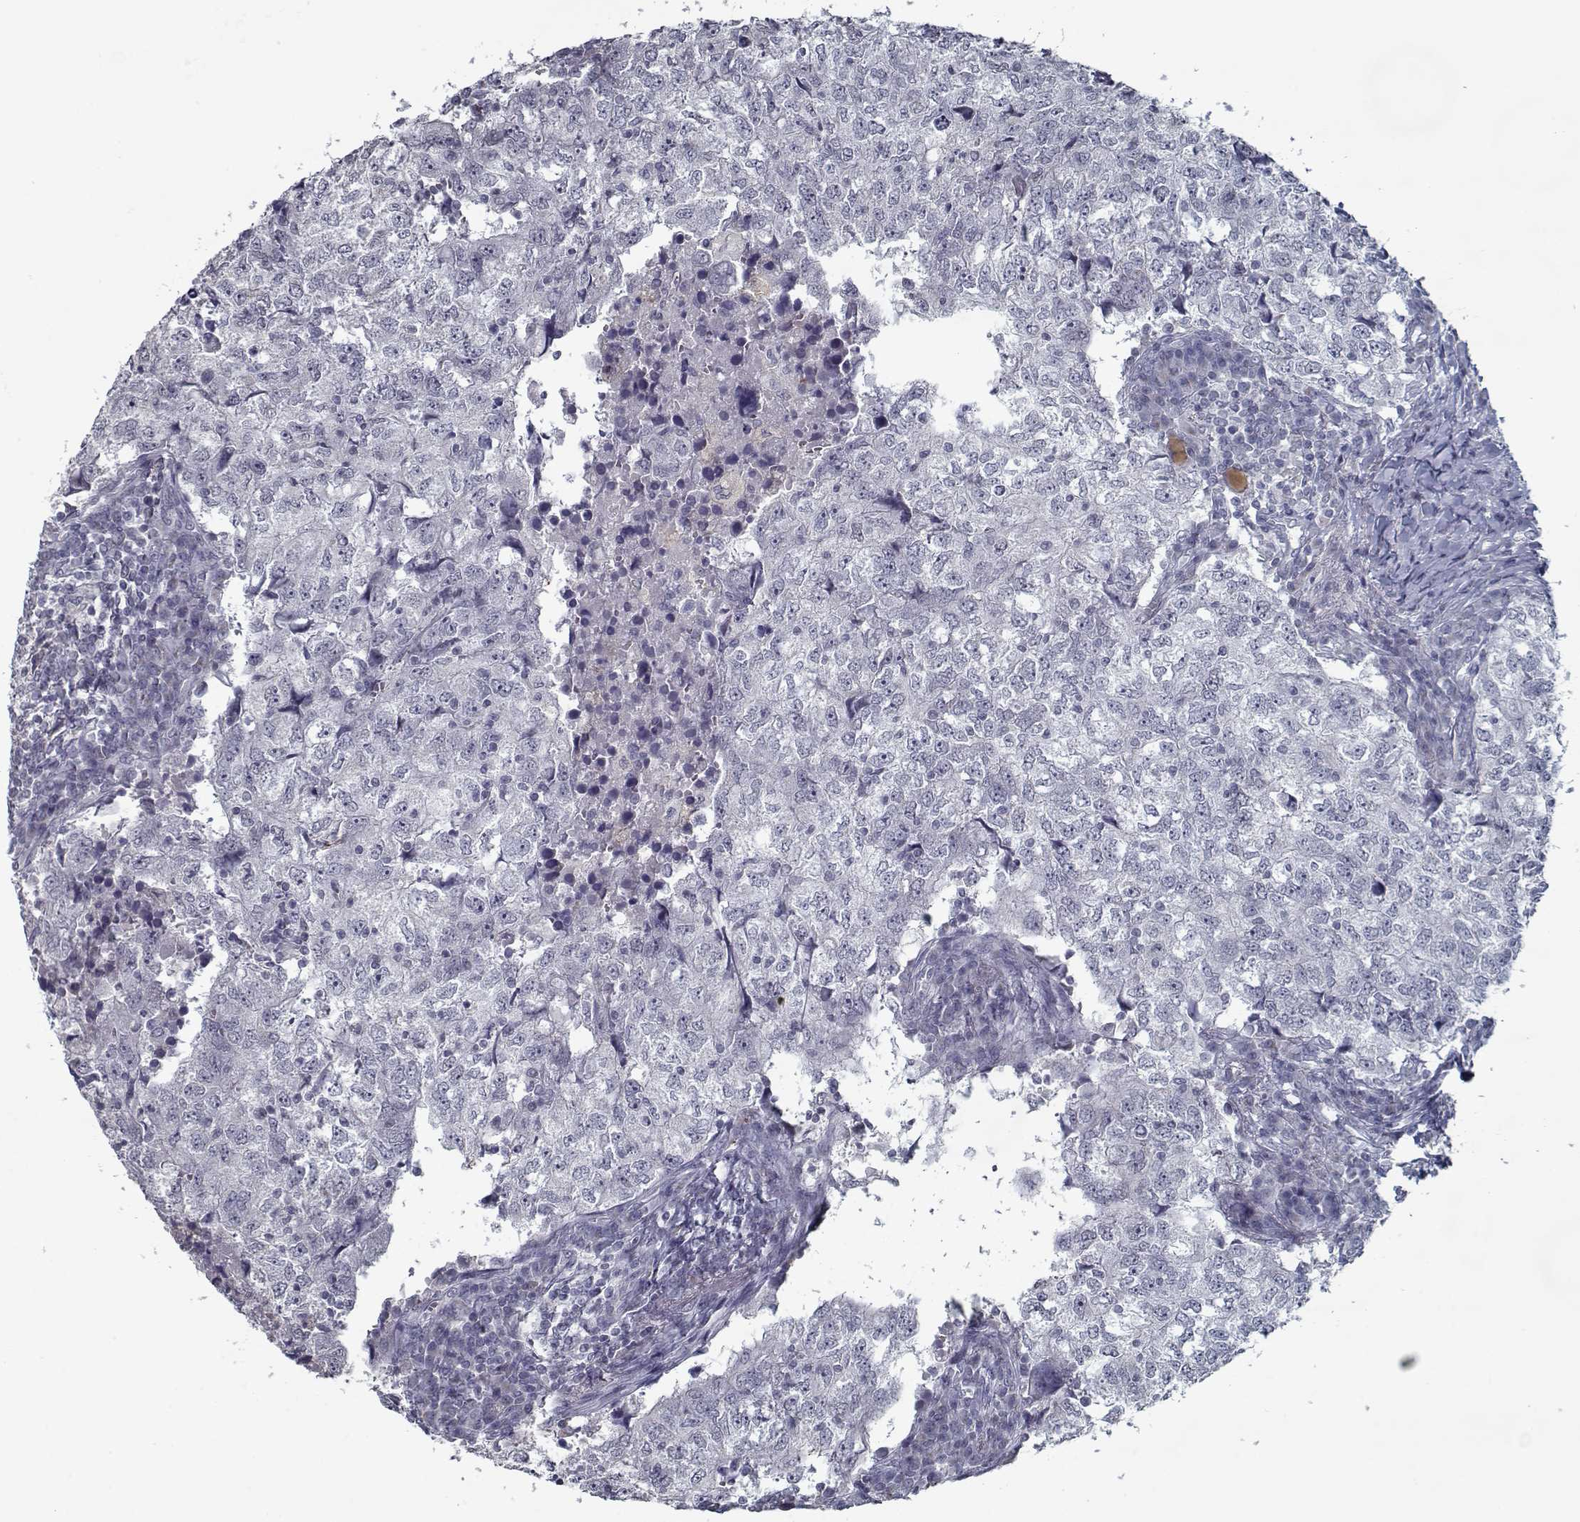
{"staining": {"intensity": "negative", "quantity": "none", "location": "none"}, "tissue": "breast cancer", "cell_type": "Tumor cells", "image_type": "cancer", "snomed": [{"axis": "morphology", "description": "Duct carcinoma"}, {"axis": "topography", "description": "Breast"}], "caption": "Human breast cancer stained for a protein using immunohistochemistry reveals no staining in tumor cells.", "gene": "SEC16B", "patient": {"sex": "female", "age": 30}}